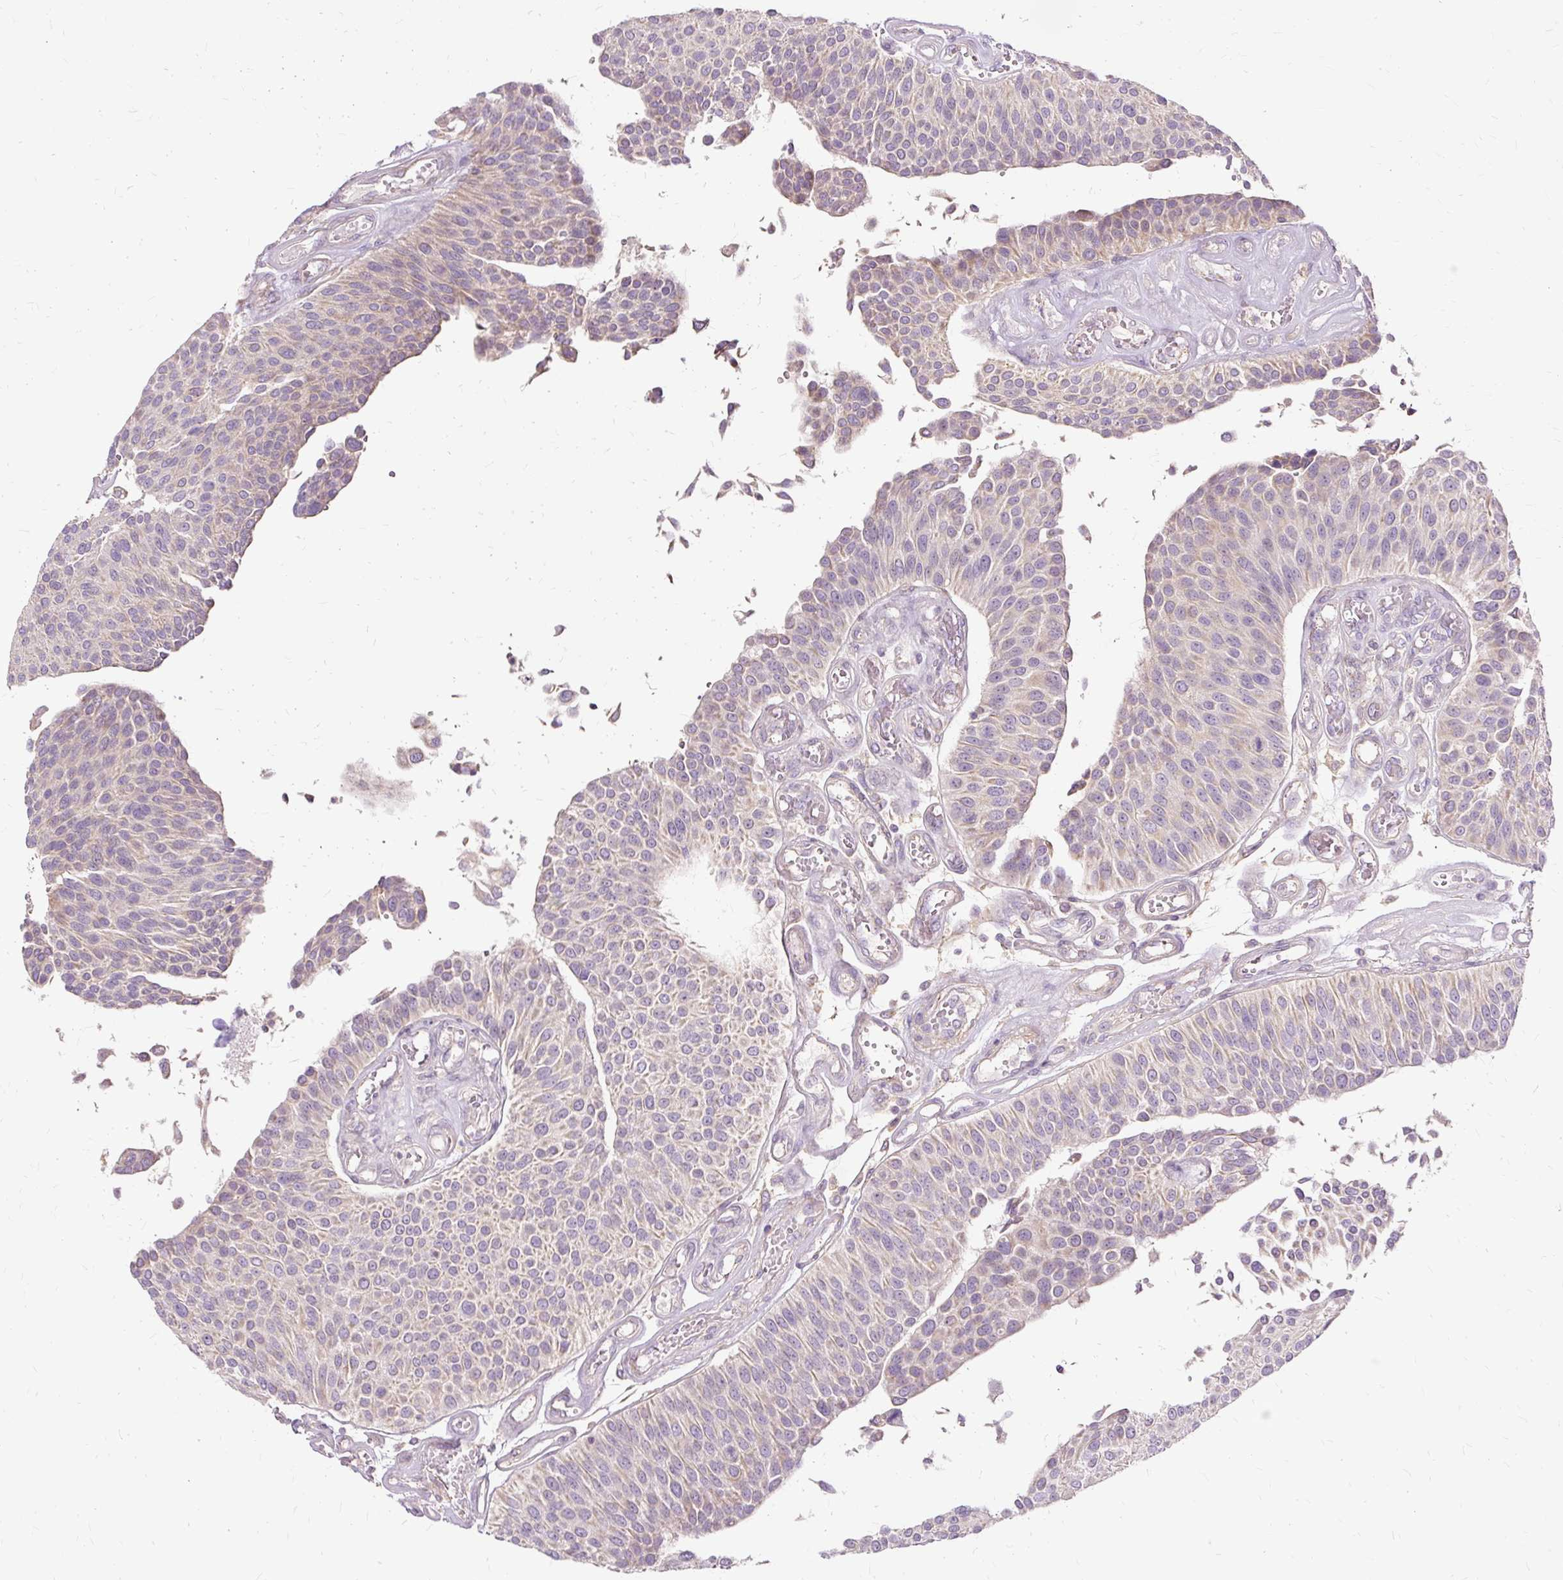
{"staining": {"intensity": "negative", "quantity": "none", "location": "none"}, "tissue": "urothelial cancer", "cell_type": "Tumor cells", "image_type": "cancer", "snomed": [{"axis": "morphology", "description": "Urothelial carcinoma, NOS"}, {"axis": "topography", "description": "Urinary bladder"}], "caption": "Immunohistochemistry histopathology image of human transitional cell carcinoma stained for a protein (brown), which displays no expression in tumor cells.", "gene": "TSPAN8", "patient": {"sex": "male", "age": 55}}